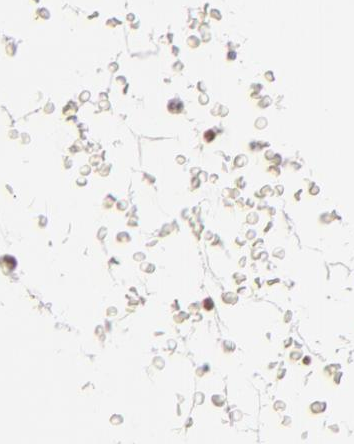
{"staining": {"intensity": "moderate", "quantity": ">75%", "location": "nuclear"}, "tissue": "adipose tissue", "cell_type": "Adipocytes", "image_type": "normal", "snomed": [{"axis": "morphology", "description": "Normal tissue, NOS"}, {"axis": "morphology", "description": "Duct carcinoma"}, {"axis": "topography", "description": "Breast"}, {"axis": "topography", "description": "Adipose tissue"}], "caption": "Brown immunohistochemical staining in normal adipose tissue displays moderate nuclear expression in about >75% of adipocytes.", "gene": "INTS6", "patient": {"sex": "female", "age": 37}}